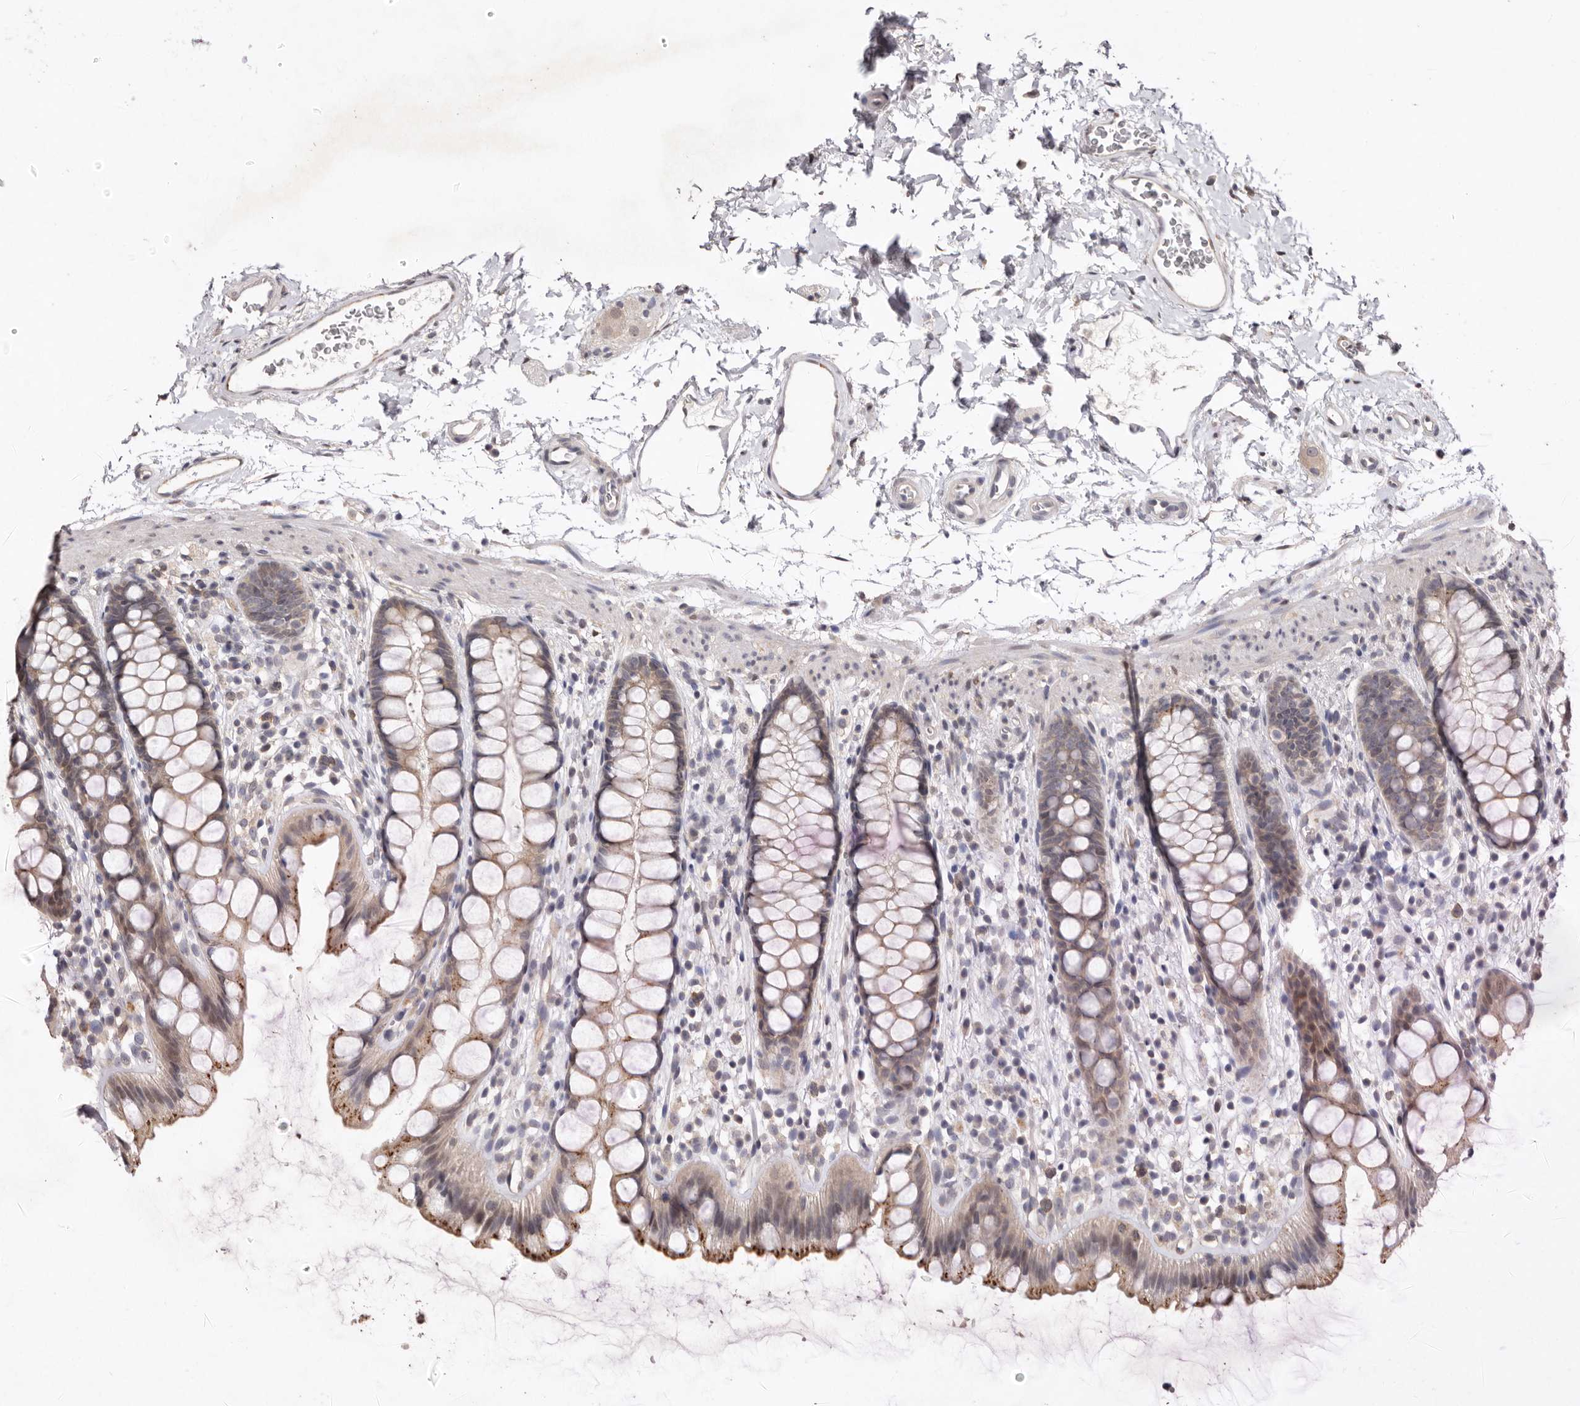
{"staining": {"intensity": "moderate", "quantity": "<25%", "location": "cytoplasmic/membranous"}, "tissue": "rectum", "cell_type": "Glandular cells", "image_type": "normal", "snomed": [{"axis": "morphology", "description": "Normal tissue, NOS"}, {"axis": "topography", "description": "Rectum"}], "caption": "IHC histopathology image of unremarkable rectum: human rectum stained using immunohistochemistry (IHC) displays low levels of moderate protein expression localized specifically in the cytoplasmic/membranous of glandular cells, appearing as a cytoplasmic/membranous brown color.", "gene": "SULT1E1", "patient": {"sex": "female", "age": 65}}